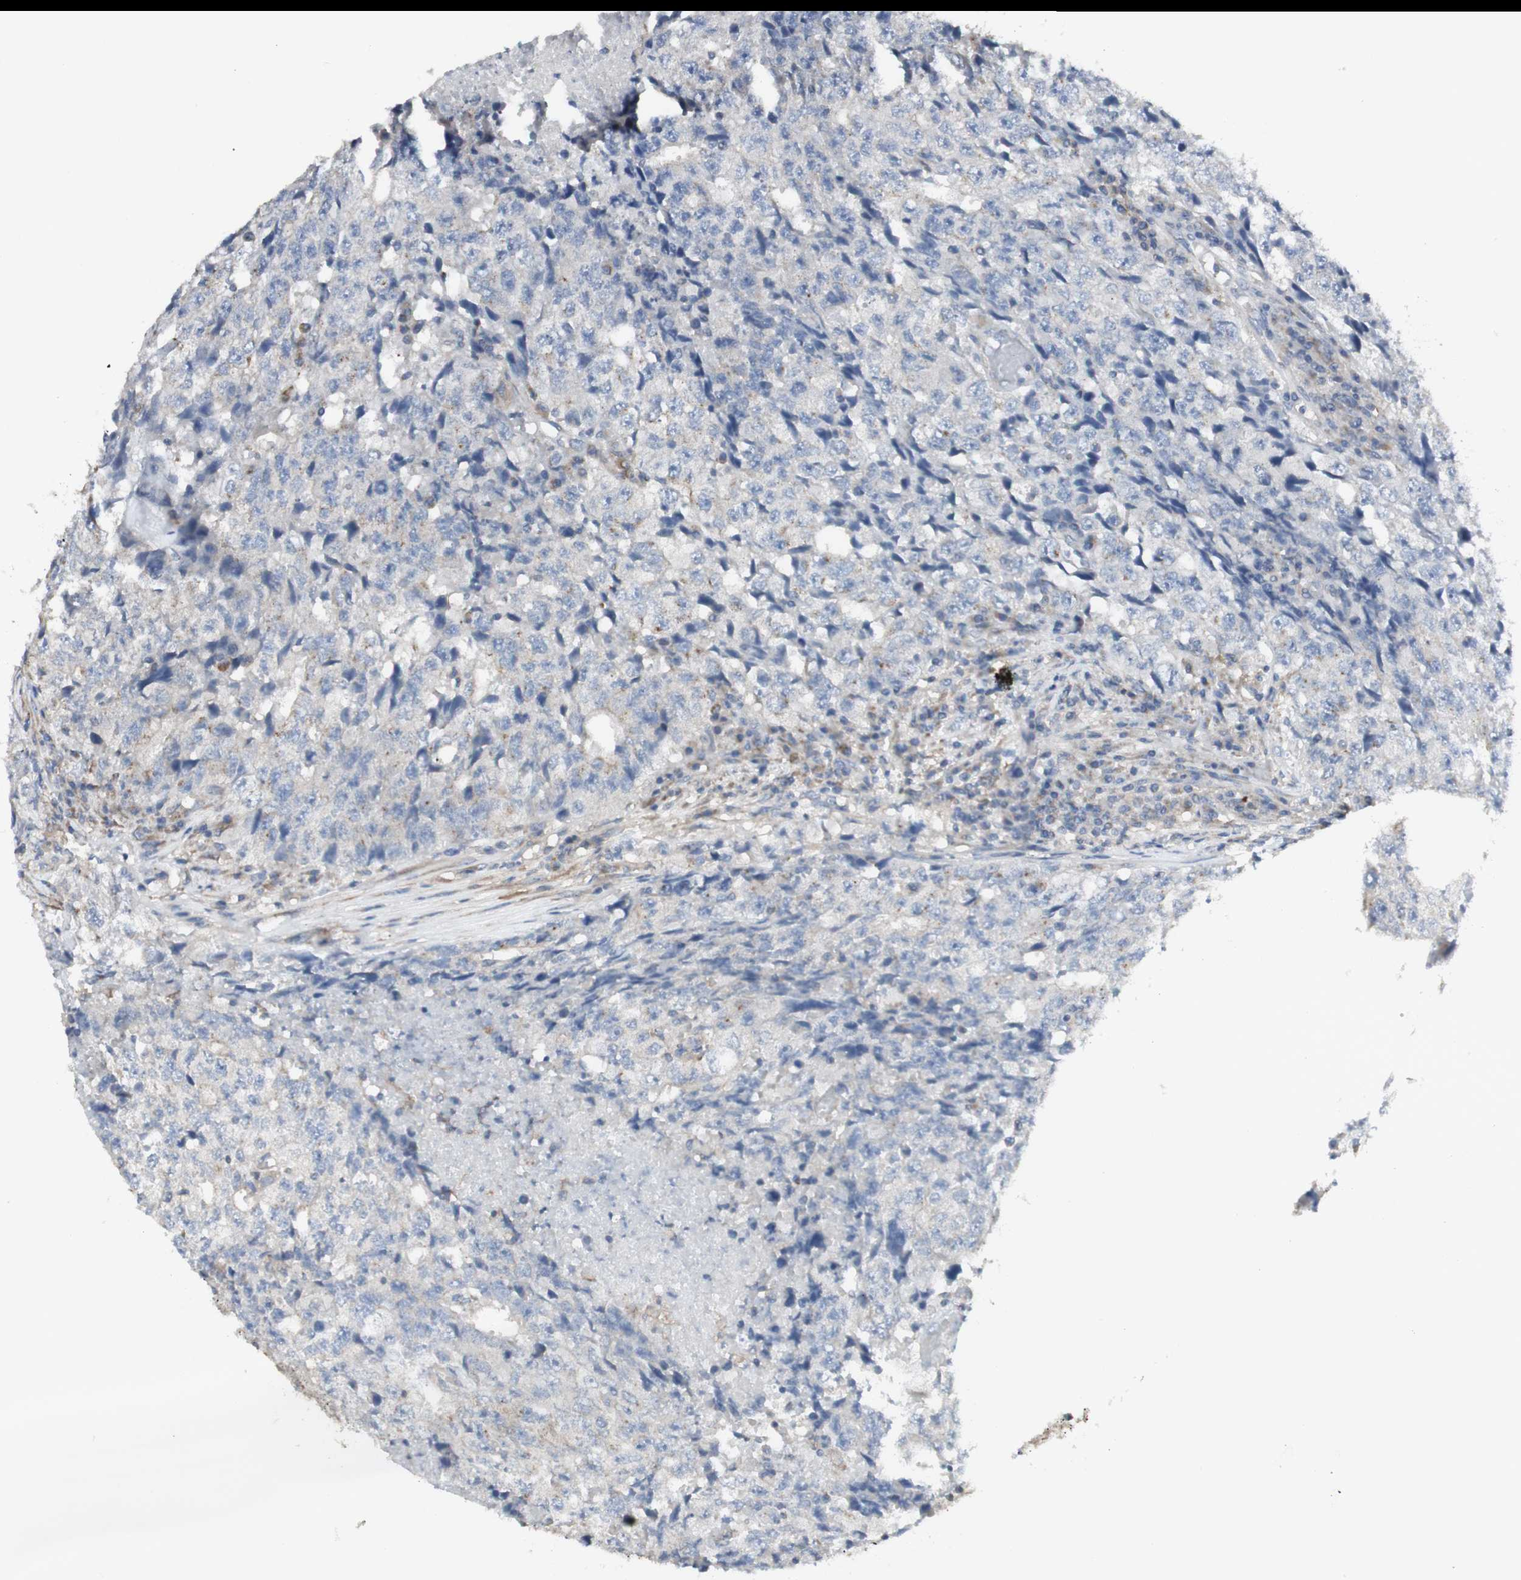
{"staining": {"intensity": "negative", "quantity": "none", "location": "none"}, "tissue": "testis cancer", "cell_type": "Tumor cells", "image_type": "cancer", "snomed": [{"axis": "morphology", "description": "Necrosis, NOS"}, {"axis": "morphology", "description": "Carcinoma, Embryonal, NOS"}, {"axis": "topography", "description": "Testis"}], "caption": "A photomicrograph of human testis cancer (embryonal carcinoma) is negative for staining in tumor cells.", "gene": "C3orf52", "patient": {"sex": "male", "age": 19}}